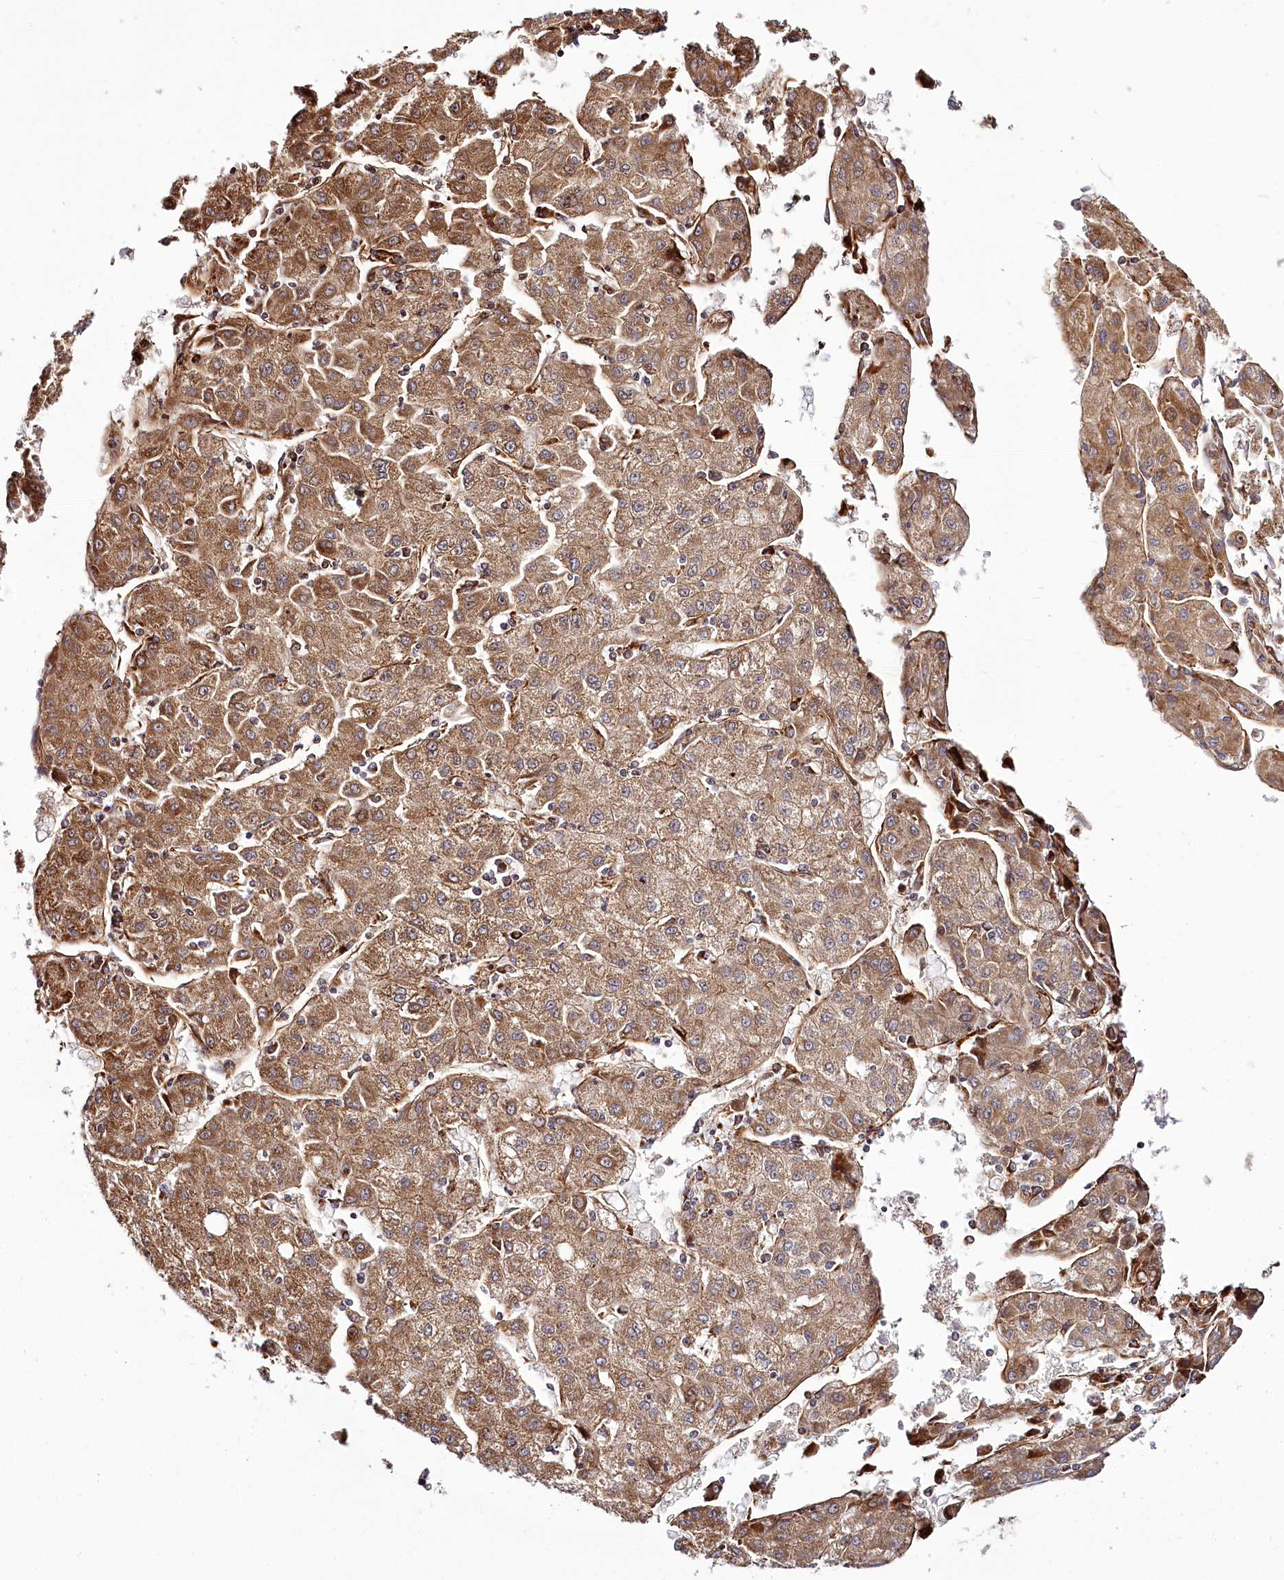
{"staining": {"intensity": "moderate", "quantity": ">75%", "location": "cytoplasmic/membranous"}, "tissue": "liver cancer", "cell_type": "Tumor cells", "image_type": "cancer", "snomed": [{"axis": "morphology", "description": "Carcinoma, Hepatocellular, NOS"}, {"axis": "topography", "description": "Liver"}], "caption": "Immunohistochemistry (IHC) (DAB) staining of liver cancer (hepatocellular carcinoma) shows moderate cytoplasmic/membranous protein positivity in about >75% of tumor cells. (Stains: DAB (3,3'-diaminobenzidine) in brown, nuclei in blue, Microscopy: brightfield microscopy at high magnification).", "gene": "THUMPD3", "patient": {"sex": "male", "age": 72}}